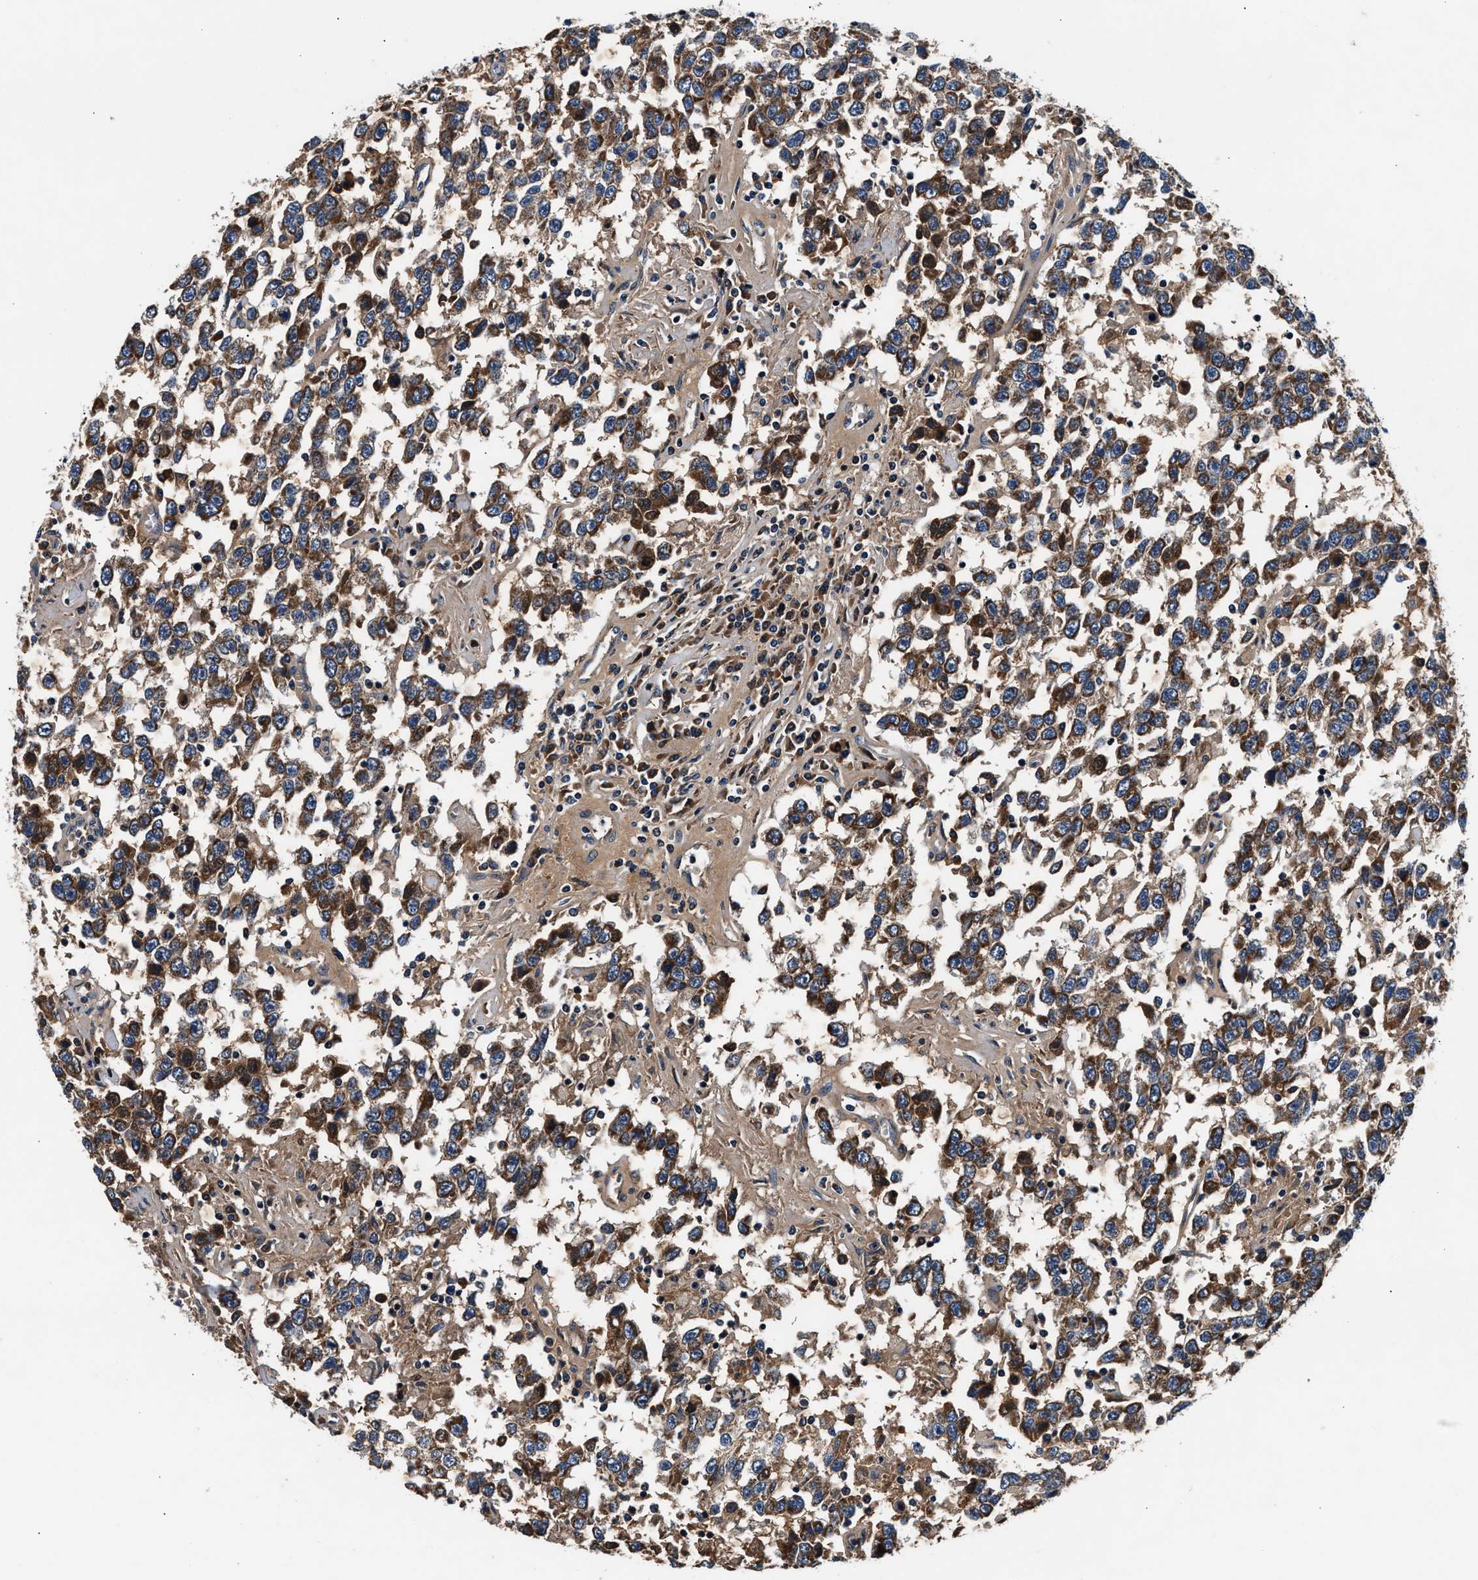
{"staining": {"intensity": "moderate", "quantity": ">75%", "location": "cytoplasmic/membranous"}, "tissue": "testis cancer", "cell_type": "Tumor cells", "image_type": "cancer", "snomed": [{"axis": "morphology", "description": "Seminoma, NOS"}, {"axis": "topography", "description": "Testis"}], "caption": "Seminoma (testis) stained with immunohistochemistry shows moderate cytoplasmic/membranous staining in approximately >75% of tumor cells. The staining is performed using DAB brown chromogen to label protein expression. The nuclei are counter-stained blue using hematoxylin.", "gene": "IMMT", "patient": {"sex": "male", "age": 41}}